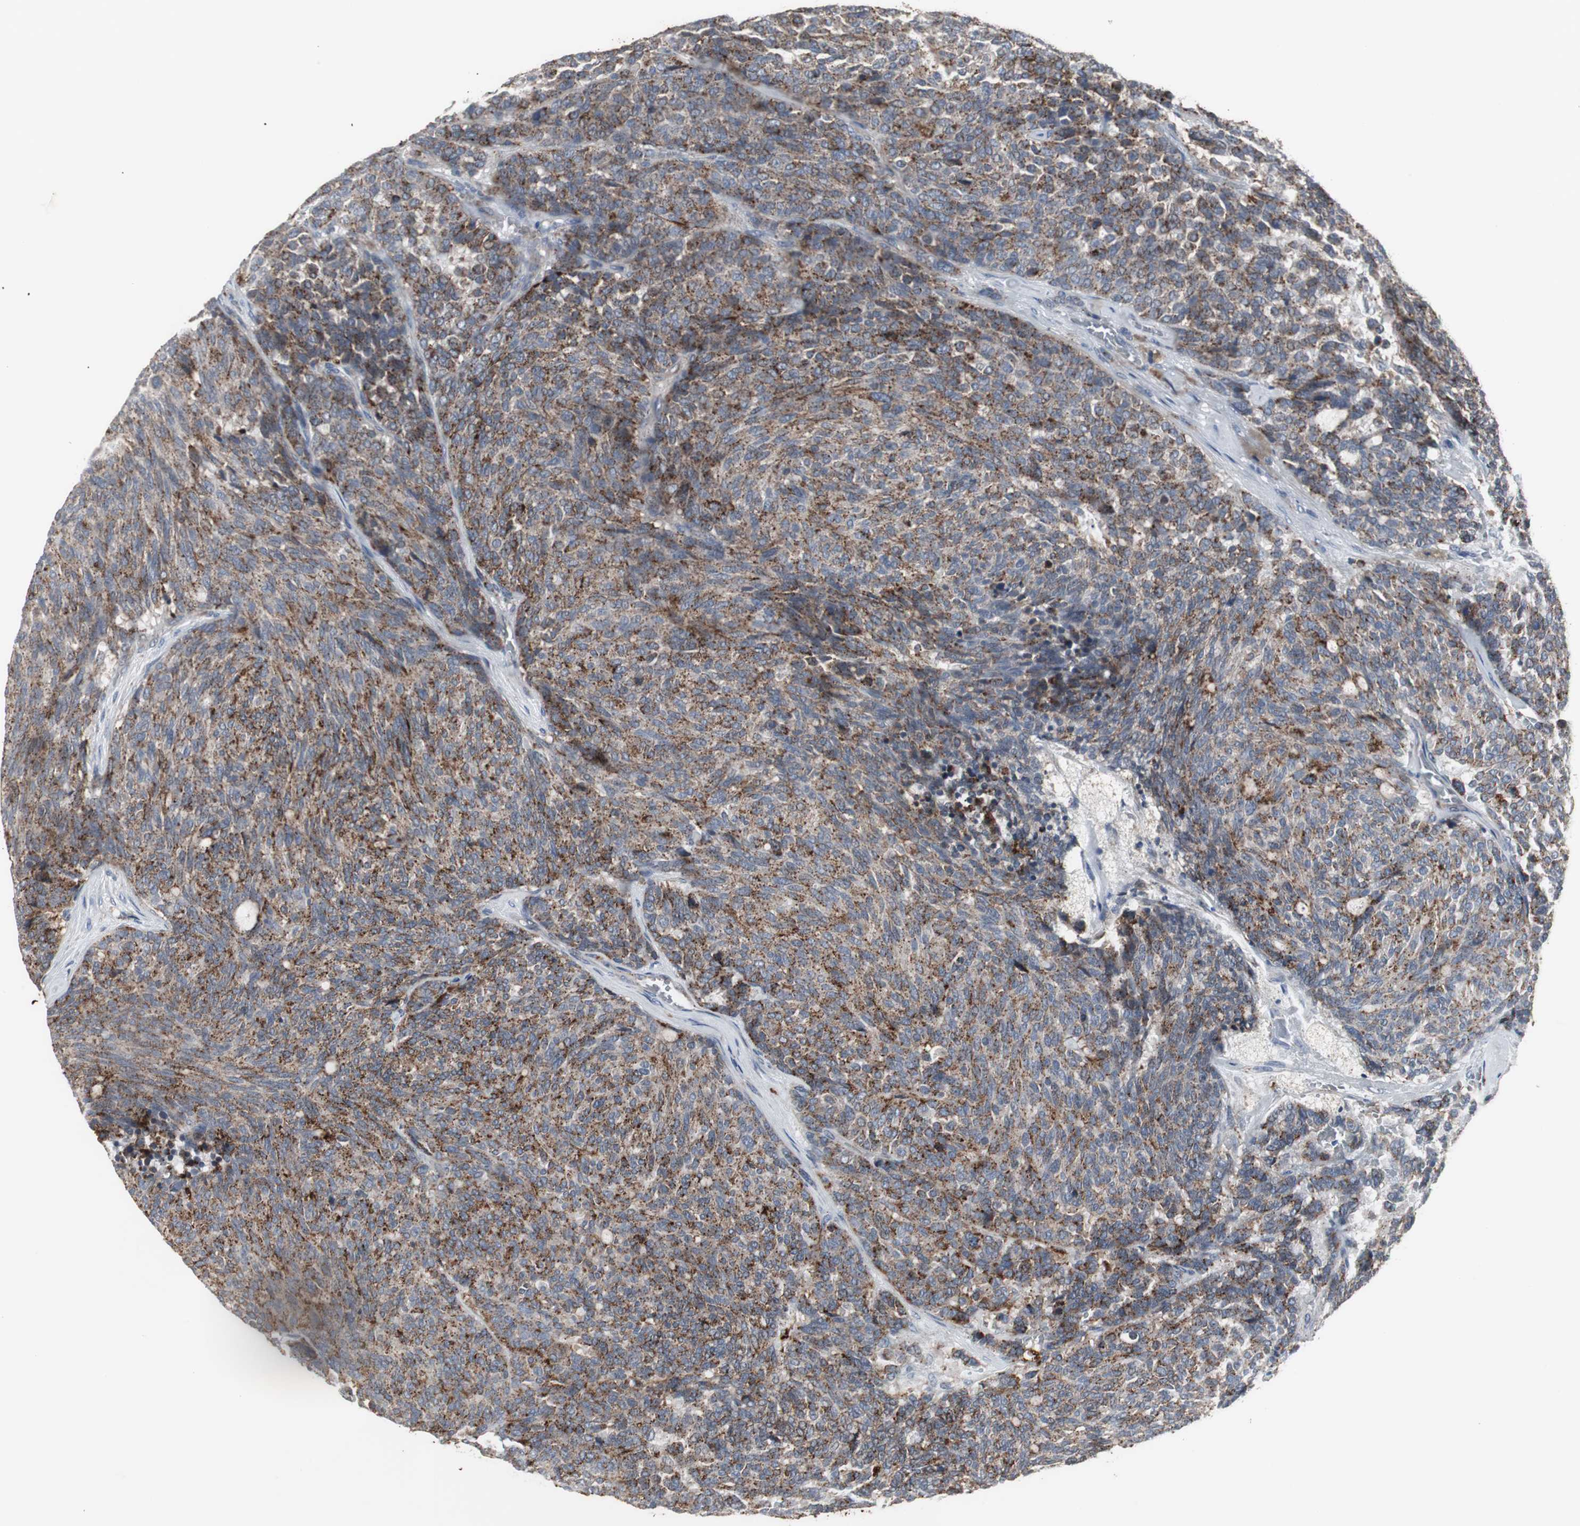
{"staining": {"intensity": "strong", "quantity": ">75%", "location": "cytoplasmic/membranous"}, "tissue": "carcinoid", "cell_type": "Tumor cells", "image_type": "cancer", "snomed": [{"axis": "morphology", "description": "Carcinoid, malignant, NOS"}, {"axis": "topography", "description": "Pancreas"}], "caption": "IHC of malignant carcinoid exhibits high levels of strong cytoplasmic/membranous positivity in about >75% of tumor cells.", "gene": "GBA1", "patient": {"sex": "female", "age": 54}}